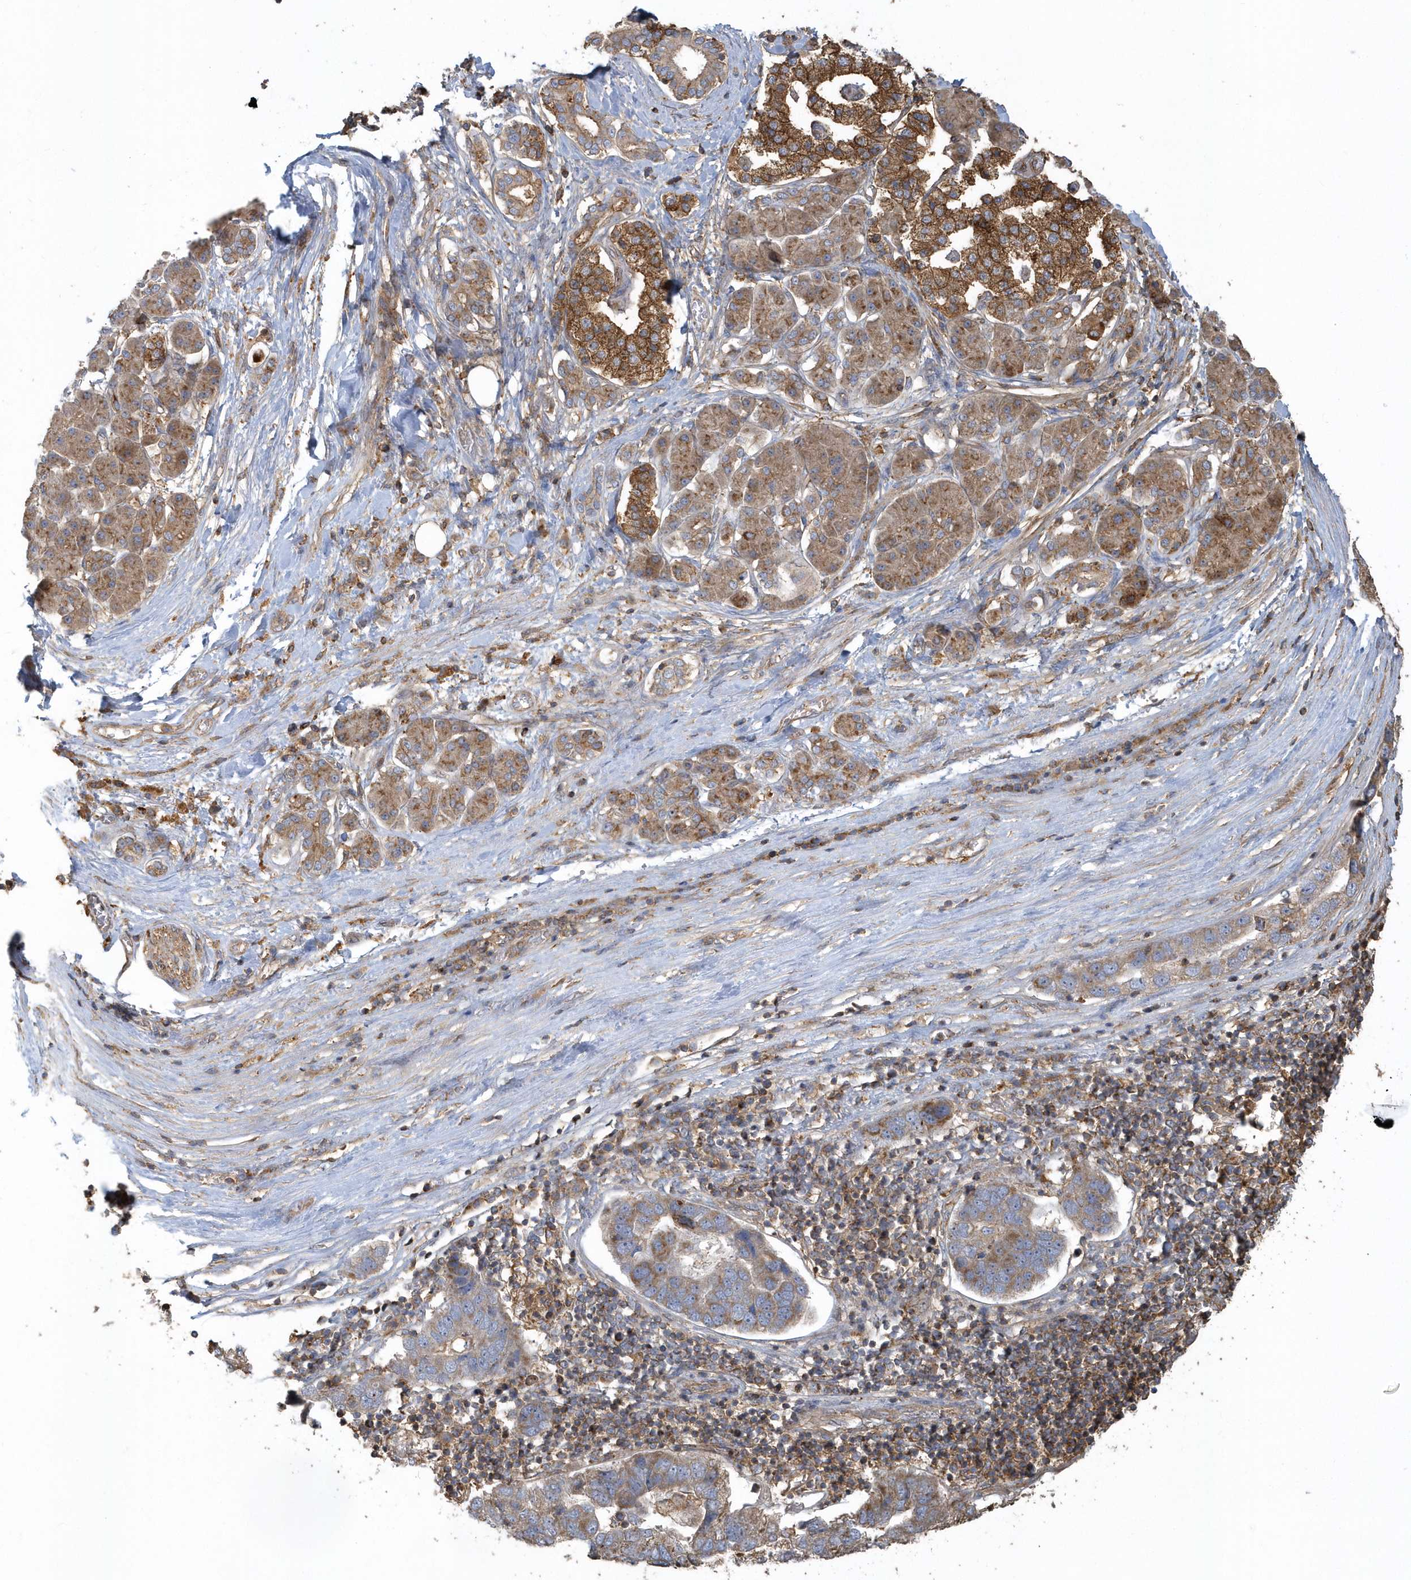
{"staining": {"intensity": "weak", "quantity": ">75%", "location": "cytoplasmic/membranous"}, "tissue": "pancreatic cancer", "cell_type": "Tumor cells", "image_type": "cancer", "snomed": [{"axis": "morphology", "description": "Adenocarcinoma, NOS"}, {"axis": "topography", "description": "Pancreas"}], "caption": "Pancreatic cancer stained with a protein marker shows weak staining in tumor cells.", "gene": "TRAIP", "patient": {"sex": "female", "age": 61}}